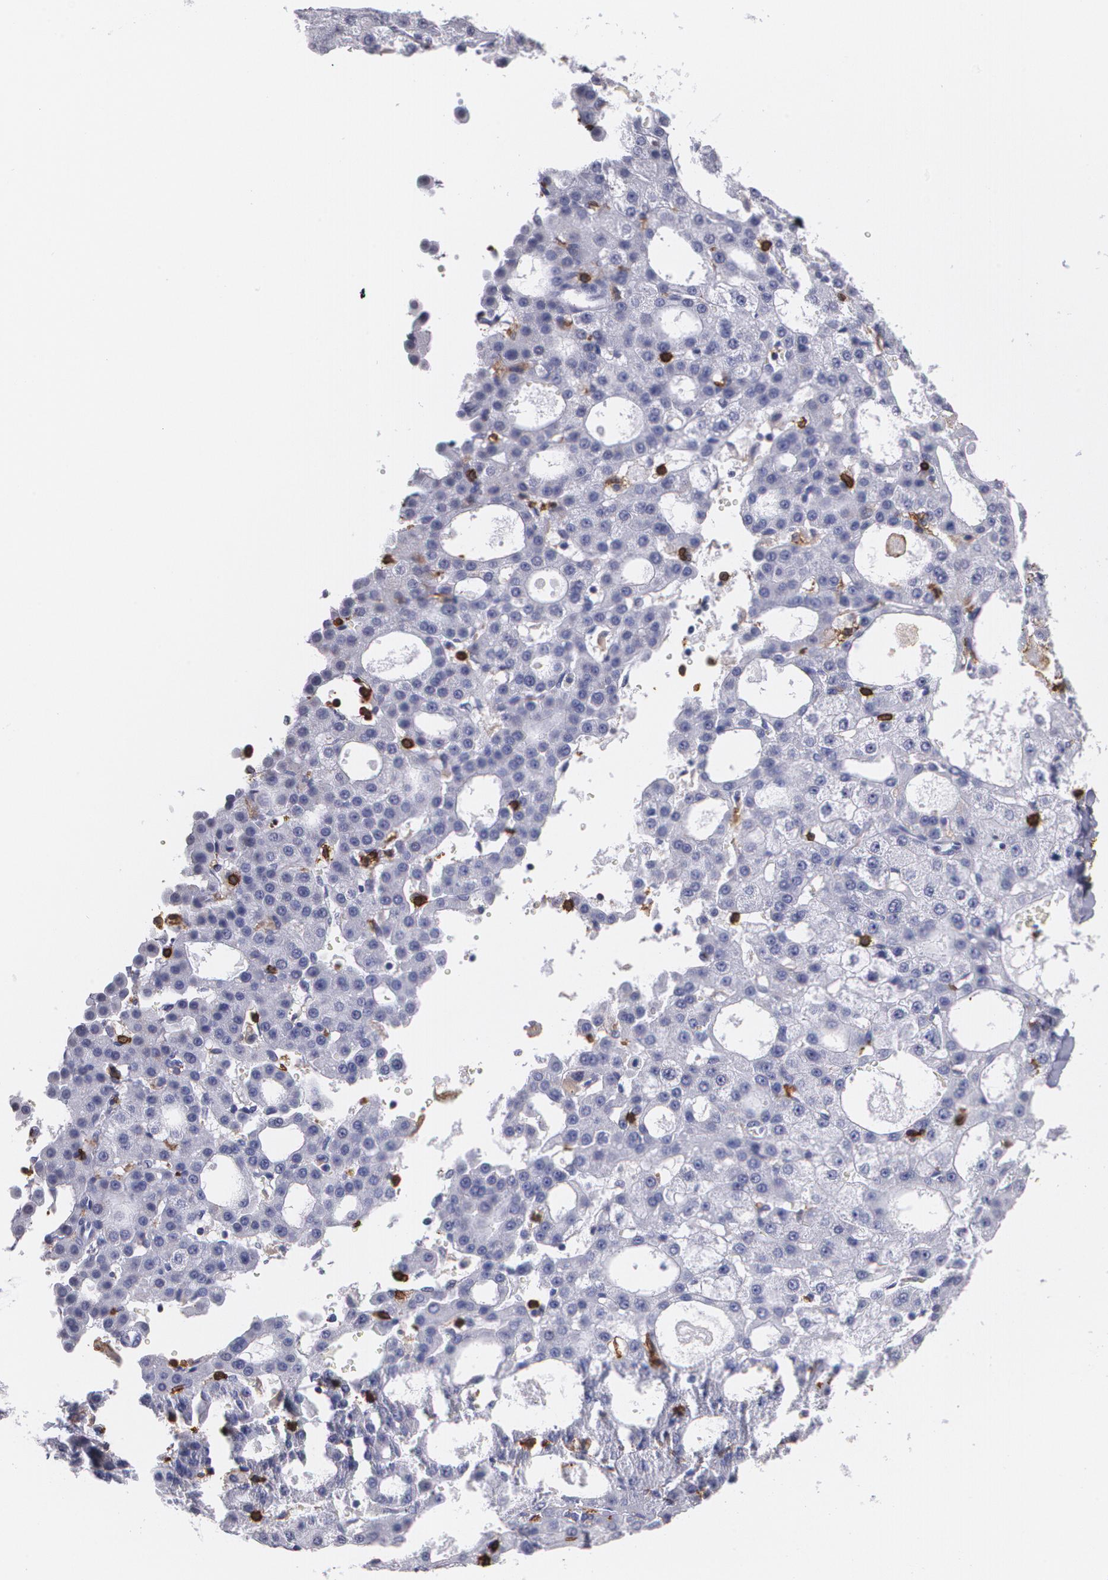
{"staining": {"intensity": "negative", "quantity": "none", "location": "none"}, "tissue": "liver cancer", "cell_type": "Tumor cells", "image_type": "cancer", "snomed": [{"axis": "morphology", "description": "Carcinoma, Hepatocellular, NOS"}, {"axis": "topography", "description": "Liver"}], "caption": "Immunohistochemistry photomicrograph of neoplastic tissue: human liver hepatocellular carcinoma stained with DAB reveals no significant protein expression in tumor cells. (Stains: DAB IHC with hematoxylin counter stain, Microscopy: brightfield microscopy at high magnification).", "gene": "PTPRC", "patient": {"sex": "male", "age": 47}}